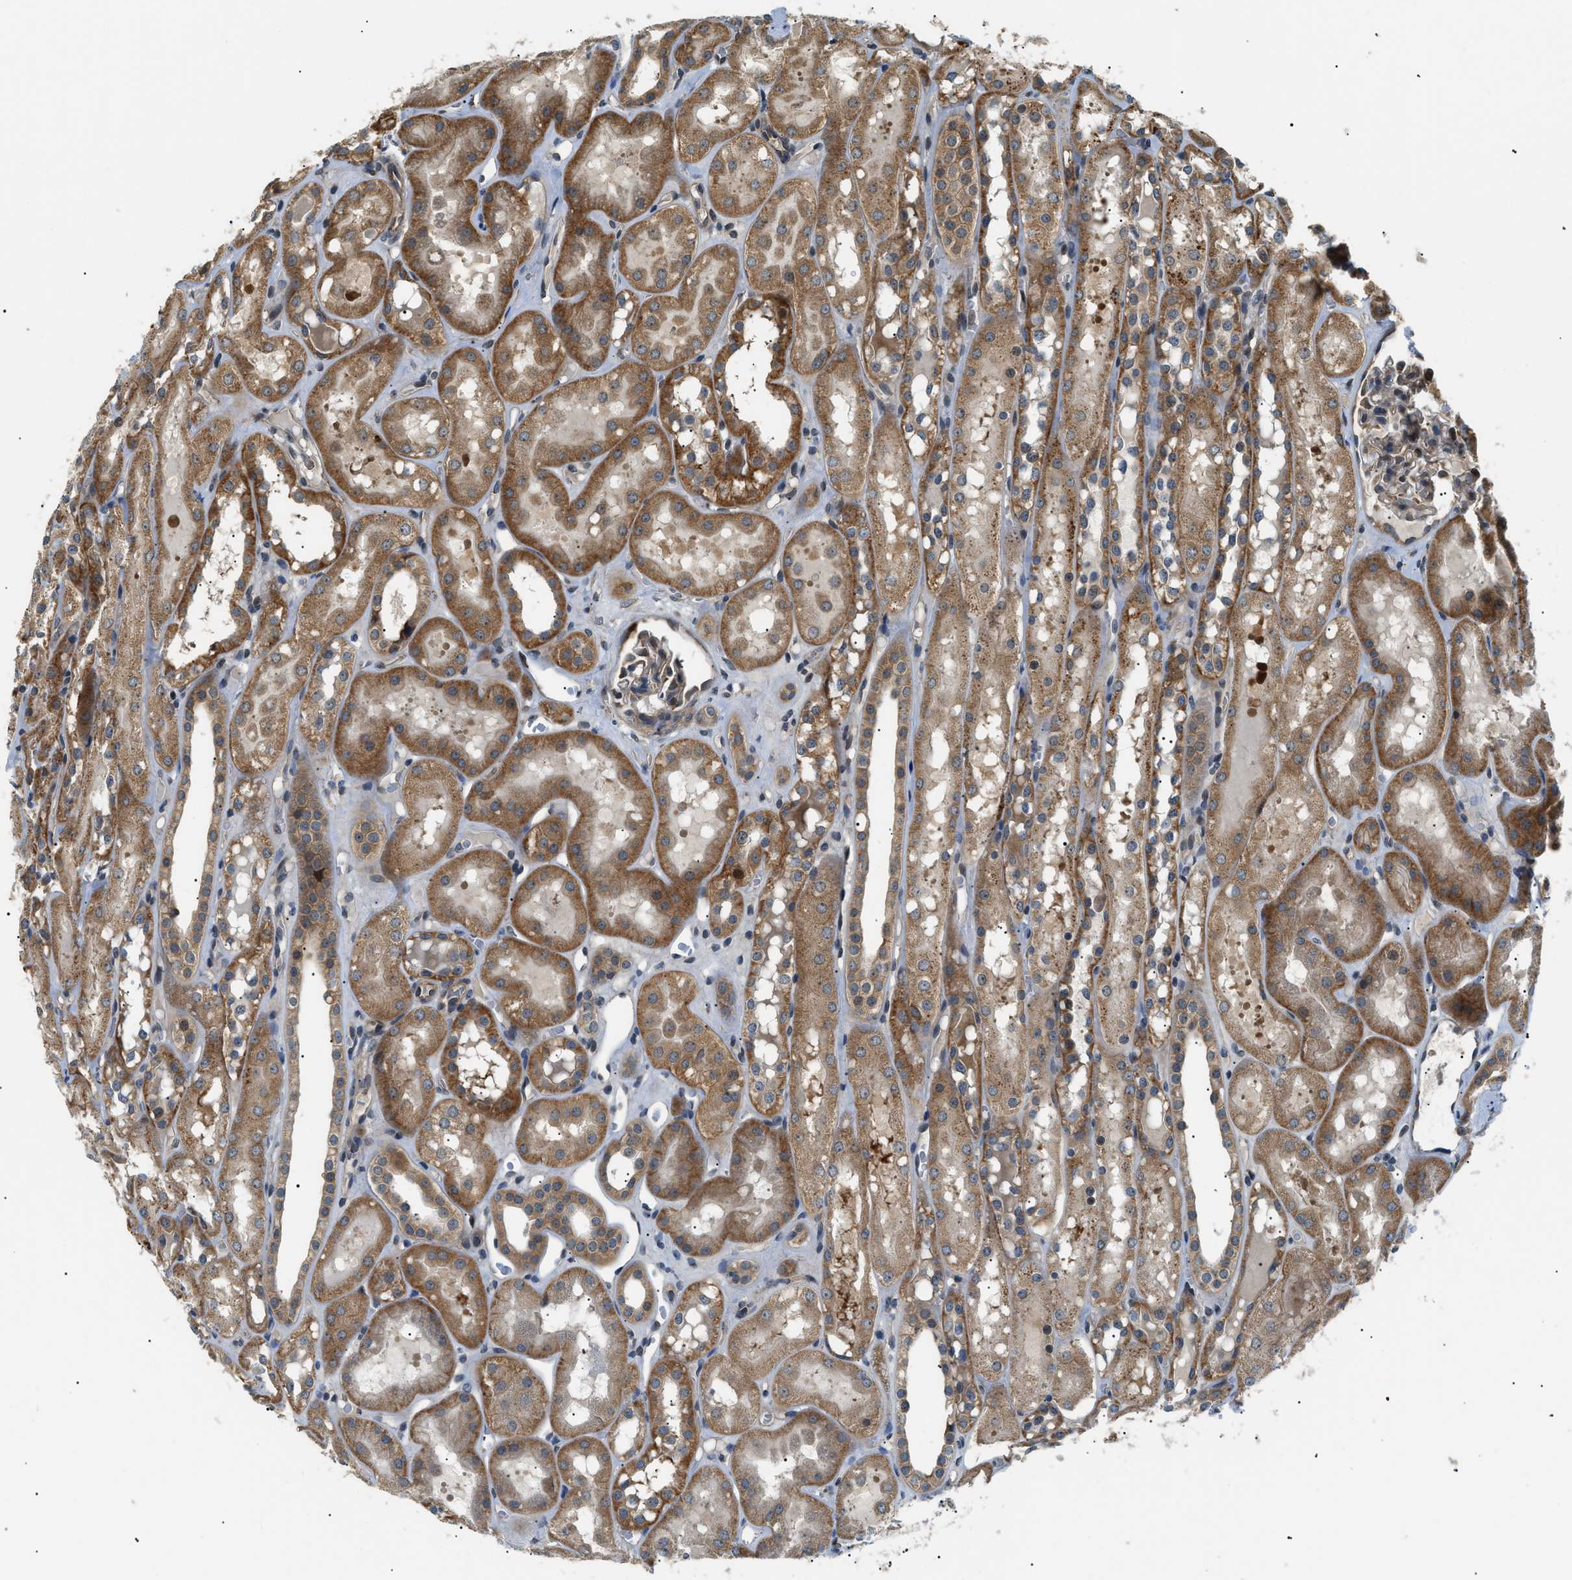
{"staining": {"intensity": "weak", "quantity": ">75%", "location": "cytoplasmic/membranous"}, "tissue": "kidney", "cell_type": "Cells in glomeruli", "image_type": "normal", "snomed": [{"axis": "morphology", "description": "Normal tissue, NOS"}, {"axis": "topography", "description": "Kidney"}, {"axis": "topography", "description": "Urinary bladder"}], "caption": "This histopathology image reveals unremarkable kidney stained with IHC to label a protein in brown. The cytoplasmic/membranous of cells in glomeruli show weak positivity for the protein. Nuclei are counter-stained blue.", "gene": "SRPK1", "patient": {"sex": "male", "age": 16}}